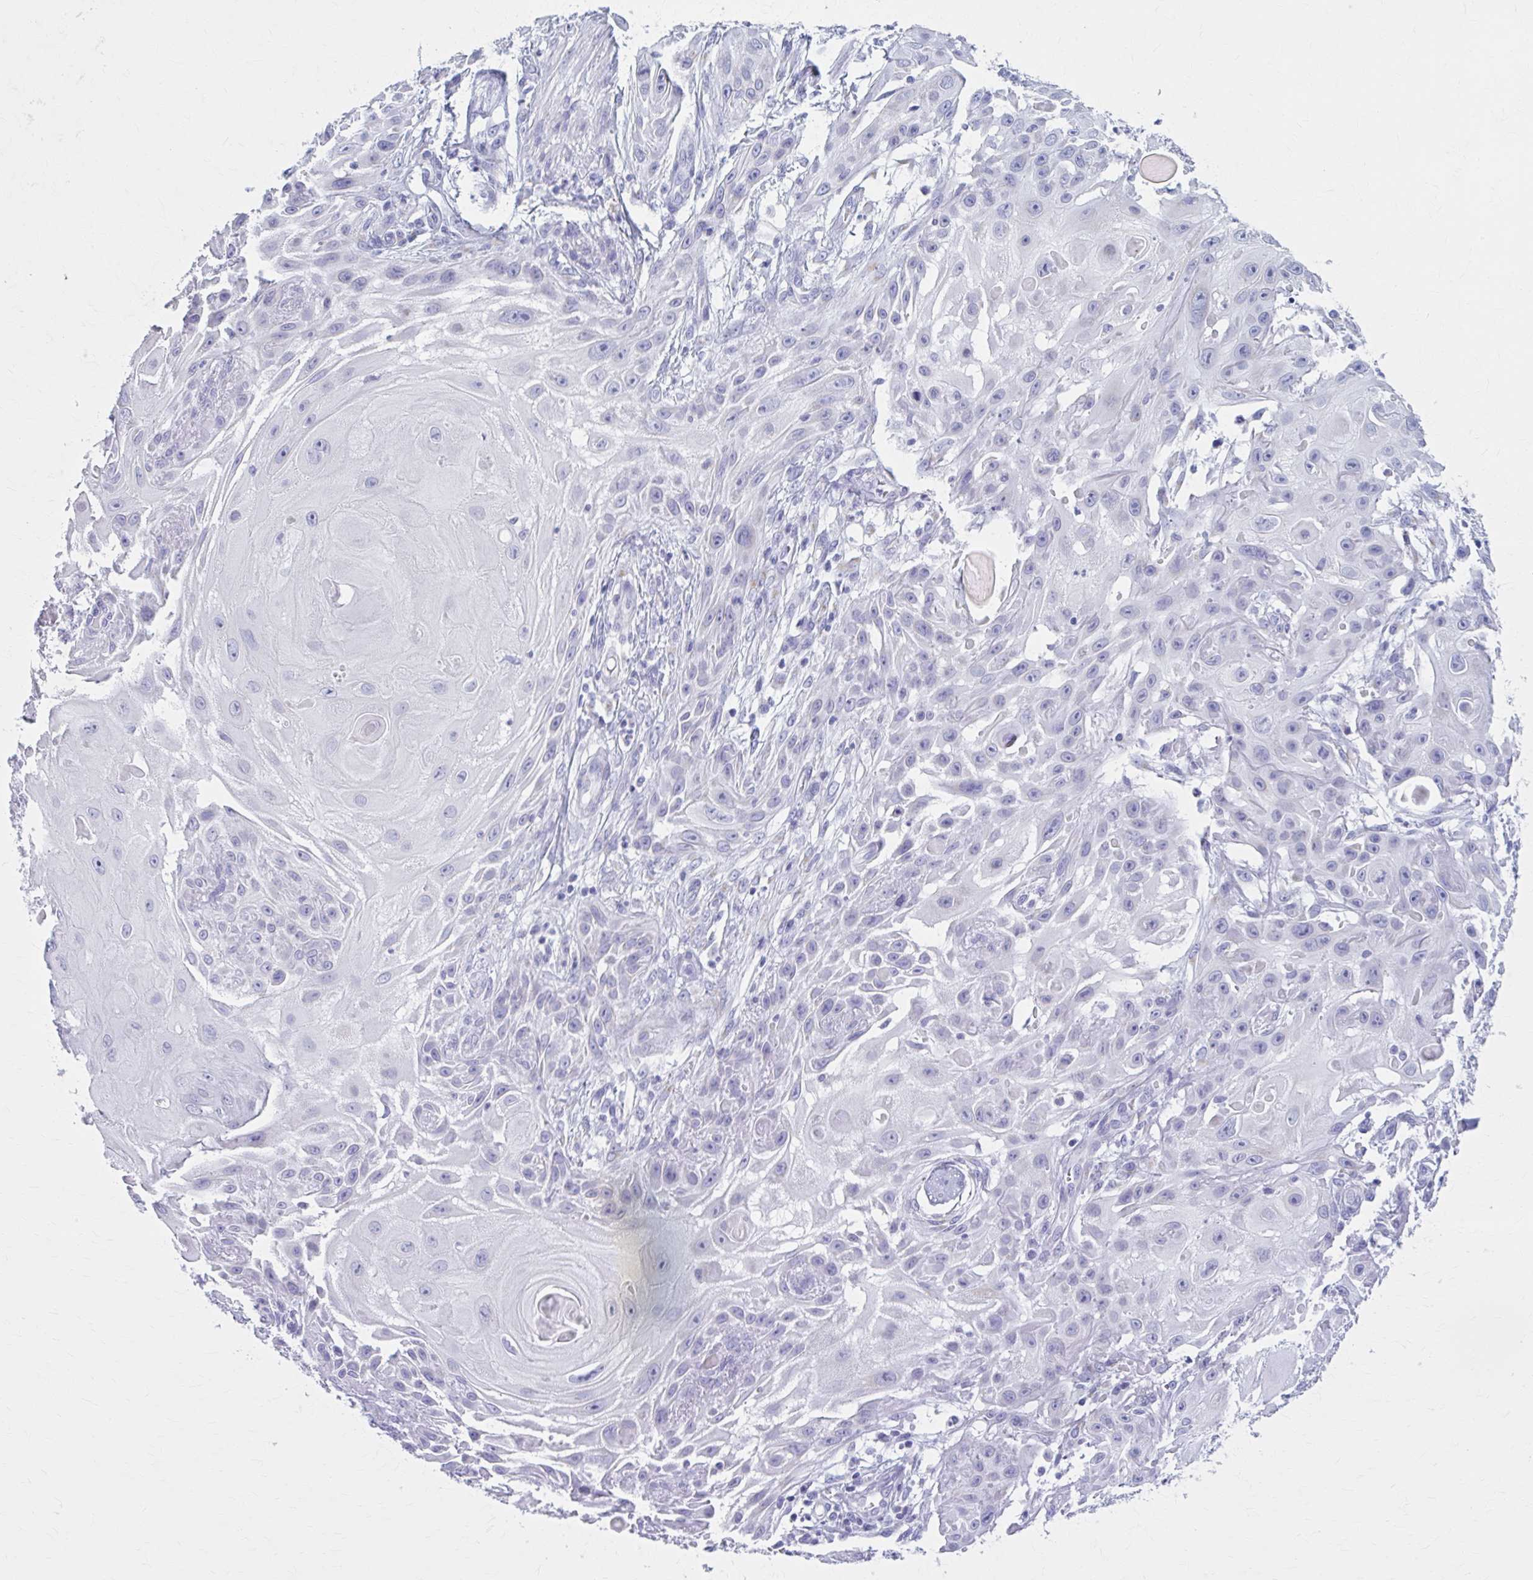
{"staining": {"intensity": "negative", "quantity": "none", "location": "none"}, "tissue": "skin cancer", "cell_type": "Tumor cells", "image_type": "cancer", "snomed": [{"axis": "morphology", "description": "Squamous cell carcinoma, NOS"}, {"axis": "topography", "description": "Skin"}], "caption": "Histopathology image shows no significant protein expression in tumor cells of skin cancer. Brightfield microscopy of IHC stained with DAB (brown) and hematoxylin (blue), captured at high magnification.", "gene": "KCNE2", "patient": {"sex": "female", "age": 91}}